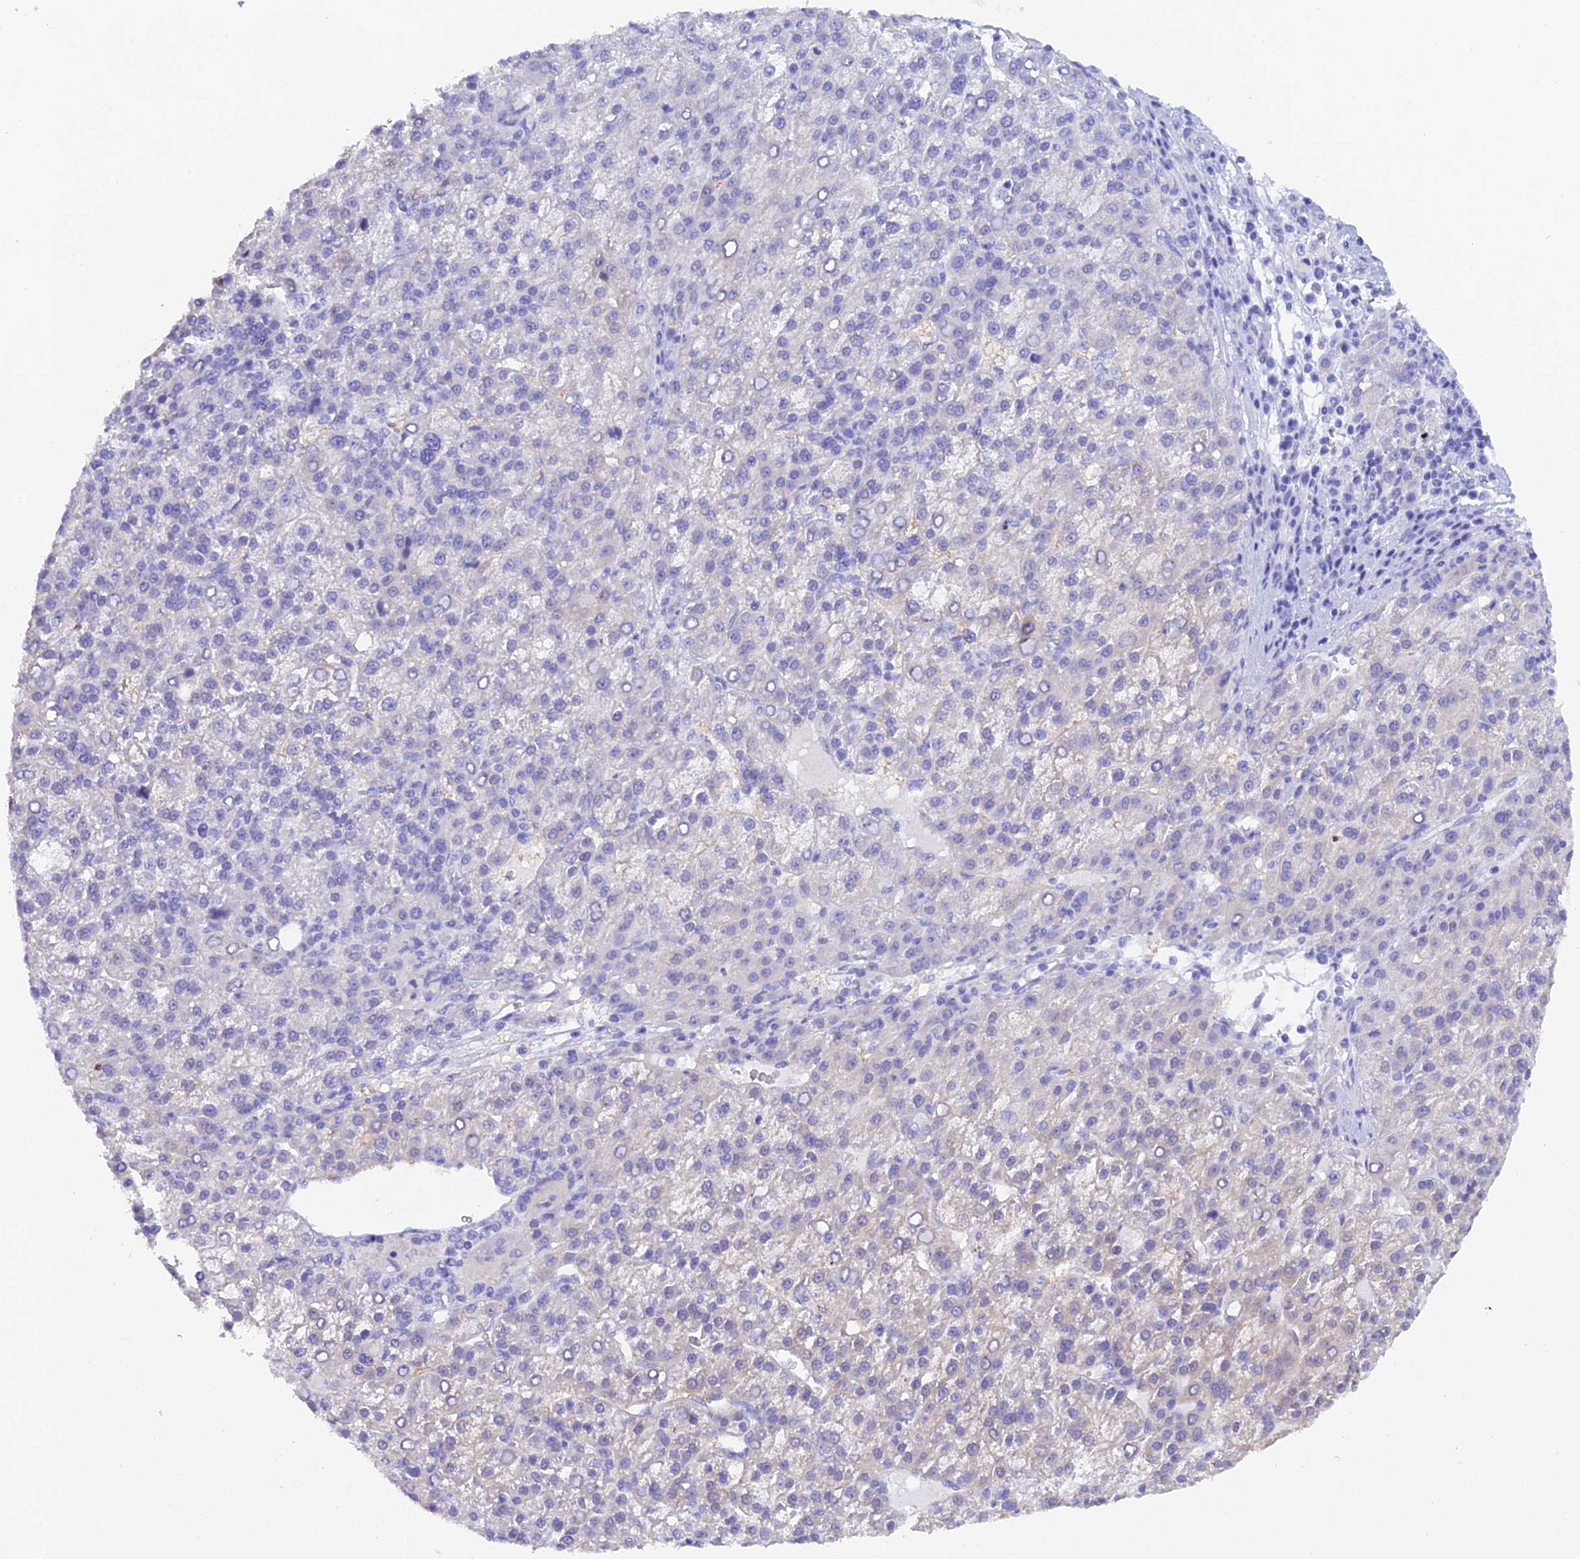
{"staining": {"intensity": "negative", "quantity": "none", "location": "none"}, "tissue": "liver cancer", "cell_type": "Tumor cells", "image_type": "cancer", "snomed": [{"axis": "morphology", "description": "Carcinoma, Hepatocellular, NOS"}, {"axis": "topography", "description": "Liver"}], "caption": "This is a image of IHC staining of liver hepatocellular carcinoma, which shows no expression in tumor cells. The staining is performed using DAB (3,3'-diaminobenzidine) brown chromogen with nuclei counter-stained in using hematoxylin.", "gene": "FZR1", "patient": {"sex": "female", "age": 58}}